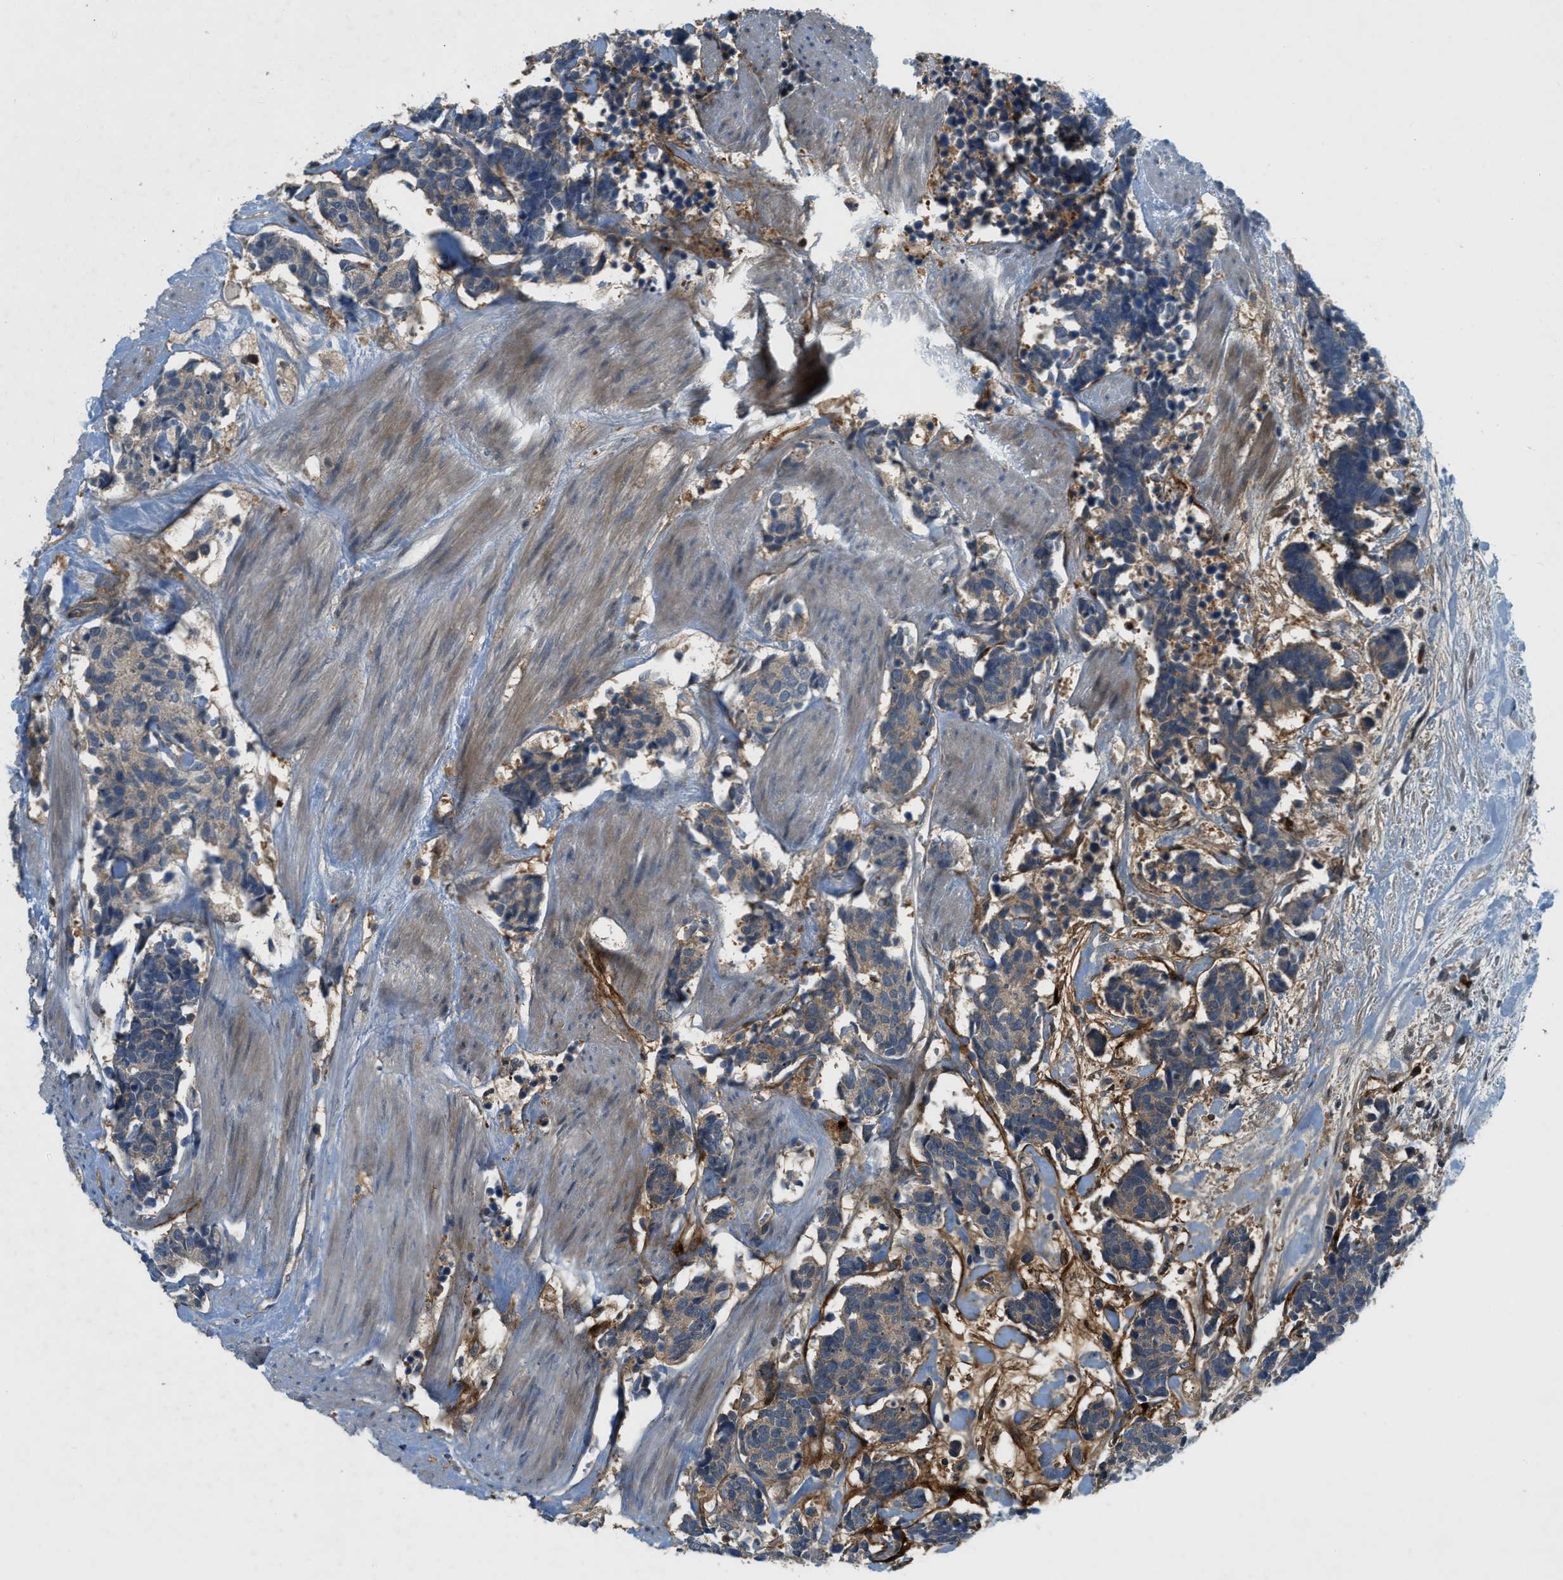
{"staining": {"intensity": "weak", "quantity": "<25%", "location": "cytoplasmic/membranous"}, "tissue": "carcinoid", "cell_type": "Tumor cells", "image_type": "cancer", "snomed": [{"axis": "morphology", "description": "Carcinoma, NOS"}, {"axis": "morphology", "description": "Carcinoid, malignant, NOS"}, {"axis": "topography", "description": "Urinary bladder"}], "caption": "A photomicrograph of carcinoid stained for a protein shows no brown staining in tumor cells.", "gene": "PDCL3", "patient": {"sex": "male", "age": 57}}